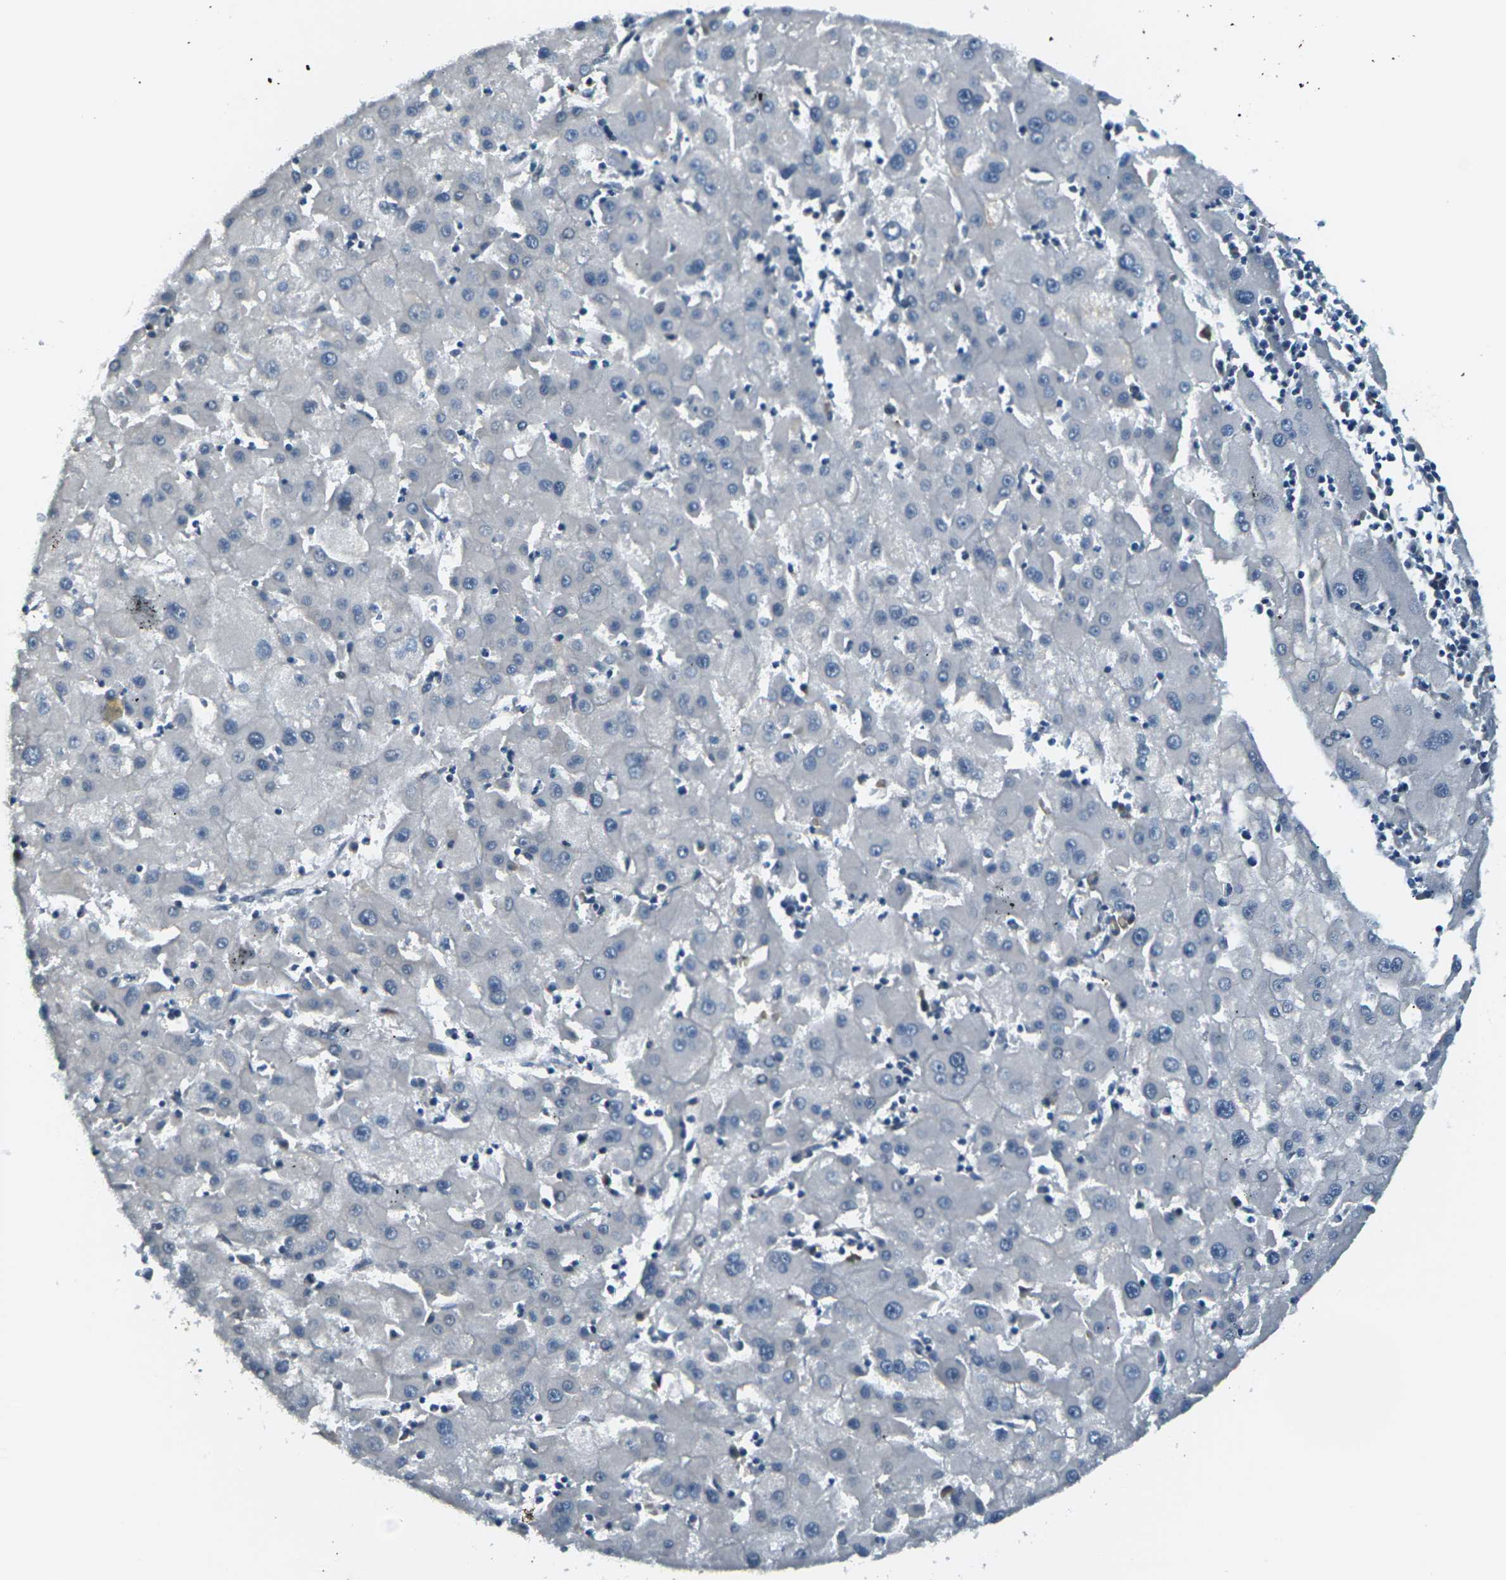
{"staining": {"intensity": "negative", "quantity": "none", "location": "none"}, "tissue": "liver cancer", "cell_type": "Tumor cells", "image_type": "cancer", "snomed": [{"axis": "morphology", "description": "Carcinoma, Hepatocellular, NOS"}, {"axis": "topography", "description": "Liver"}], "caption": "Protein analysis of liver cancer shows no significant staining in tumor cells. (DAB IHC, high magnification).", "gene": "SLC13A3", "patient": {"sex": "male", "age": 72}}